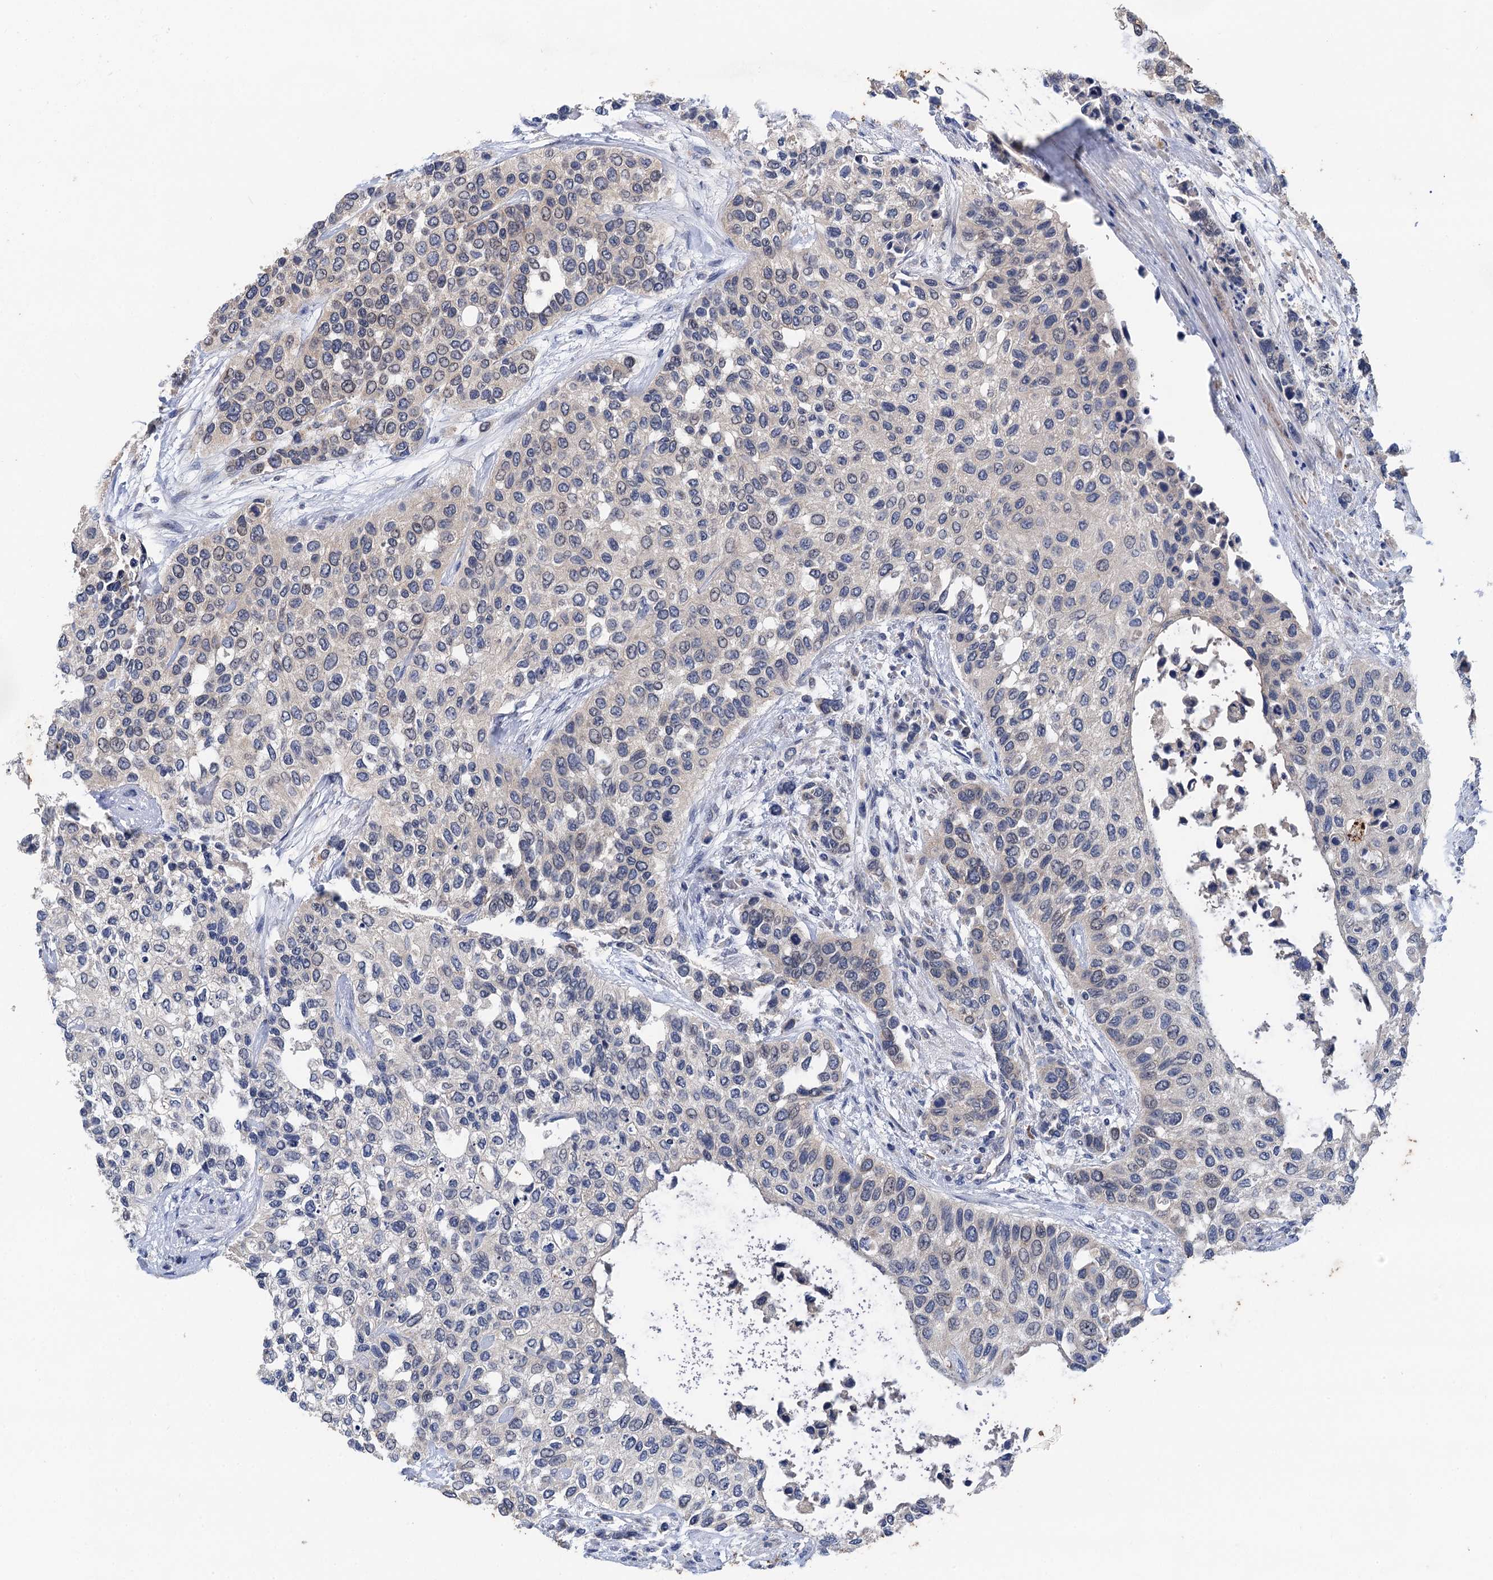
{"staining": {"intensity": "negative", "quantity": "none", "location": "none"}, "tissue": "urothelial cancer", "cell_type": "Tumor cells", "image_type": "cancer", "snomed": [{"axis": "morphology", "description": "Normal tissue, NOS"}, {"axis": "morphology", "description": "Urothelial carcinoma, High grade"}, {"axis": "topography", "description": "Vascular tissue"}, {"axis": "topography", "description": "Urinary bladder"}], "caption": "Tumor cells show no significant protein expression in urothelial cancer. The staining was performed using DAB to visualize the protein expression in brown, while the nuclei were stained in blue with hematoxylin (Magnification: 20x).", "gene": "TMEM39B", "patient": {"sex": "female", "age": 56}}